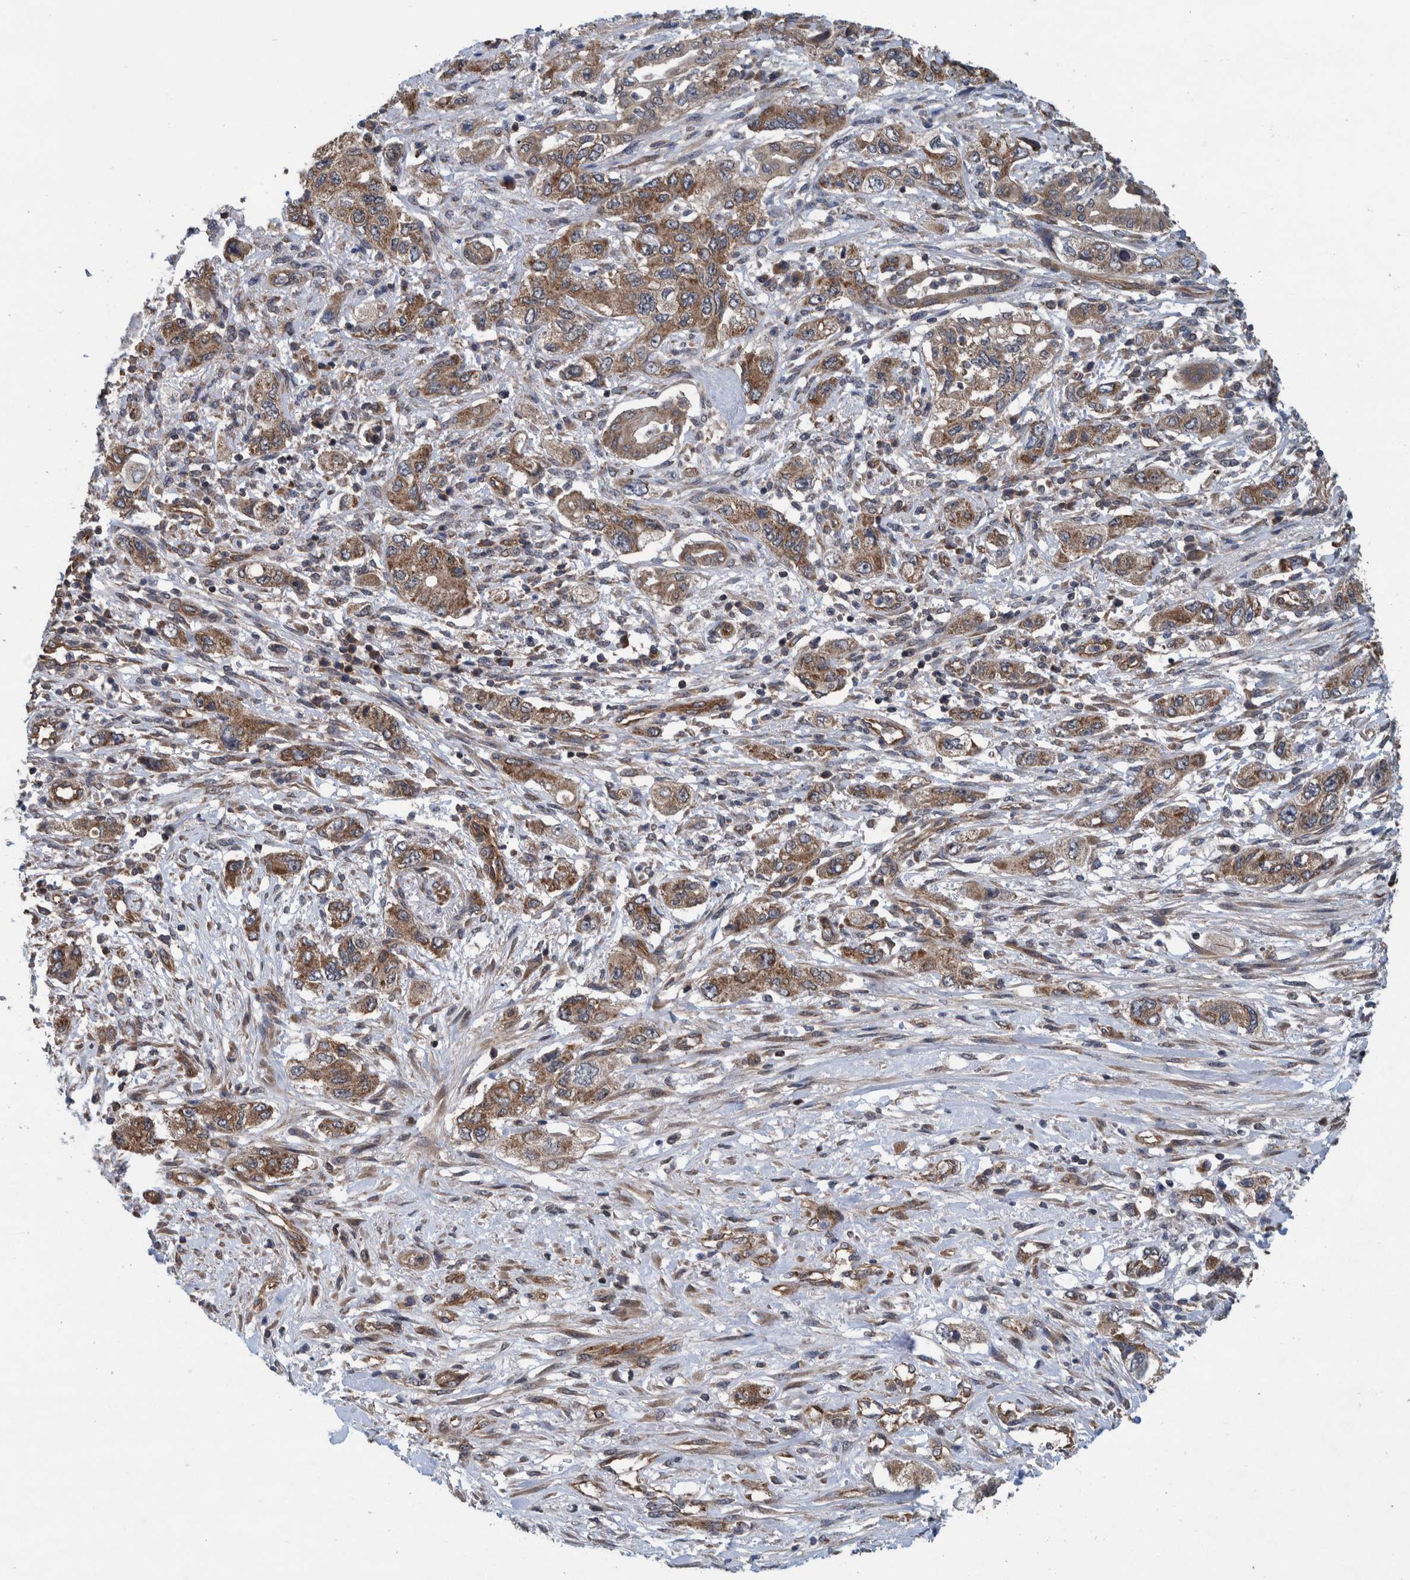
{"staining": {"intensity": "moderate", "quantity": ">75%", "location": "cytoplasmic/membranous"}, "tissue": "pancreatic cancer", "cell_type": "Tumor cells", "image_type": "cancer", "snomed": [{"axis": "morphology", "description": "Adenocarcinoma, NOS"}, {"axis": "topography", "description": "Pancreas"}], "caption": "DAB (3,3'-diaminobenzidine) immunohistochemical staining of human adenocarcinoma (pancreatic) exhibits moderate cytoplasmic/membranous protein positivity in about >75% of tumor cells.", "gene": "MRPS7", "patient": {"sex": "female", "age": 73}}